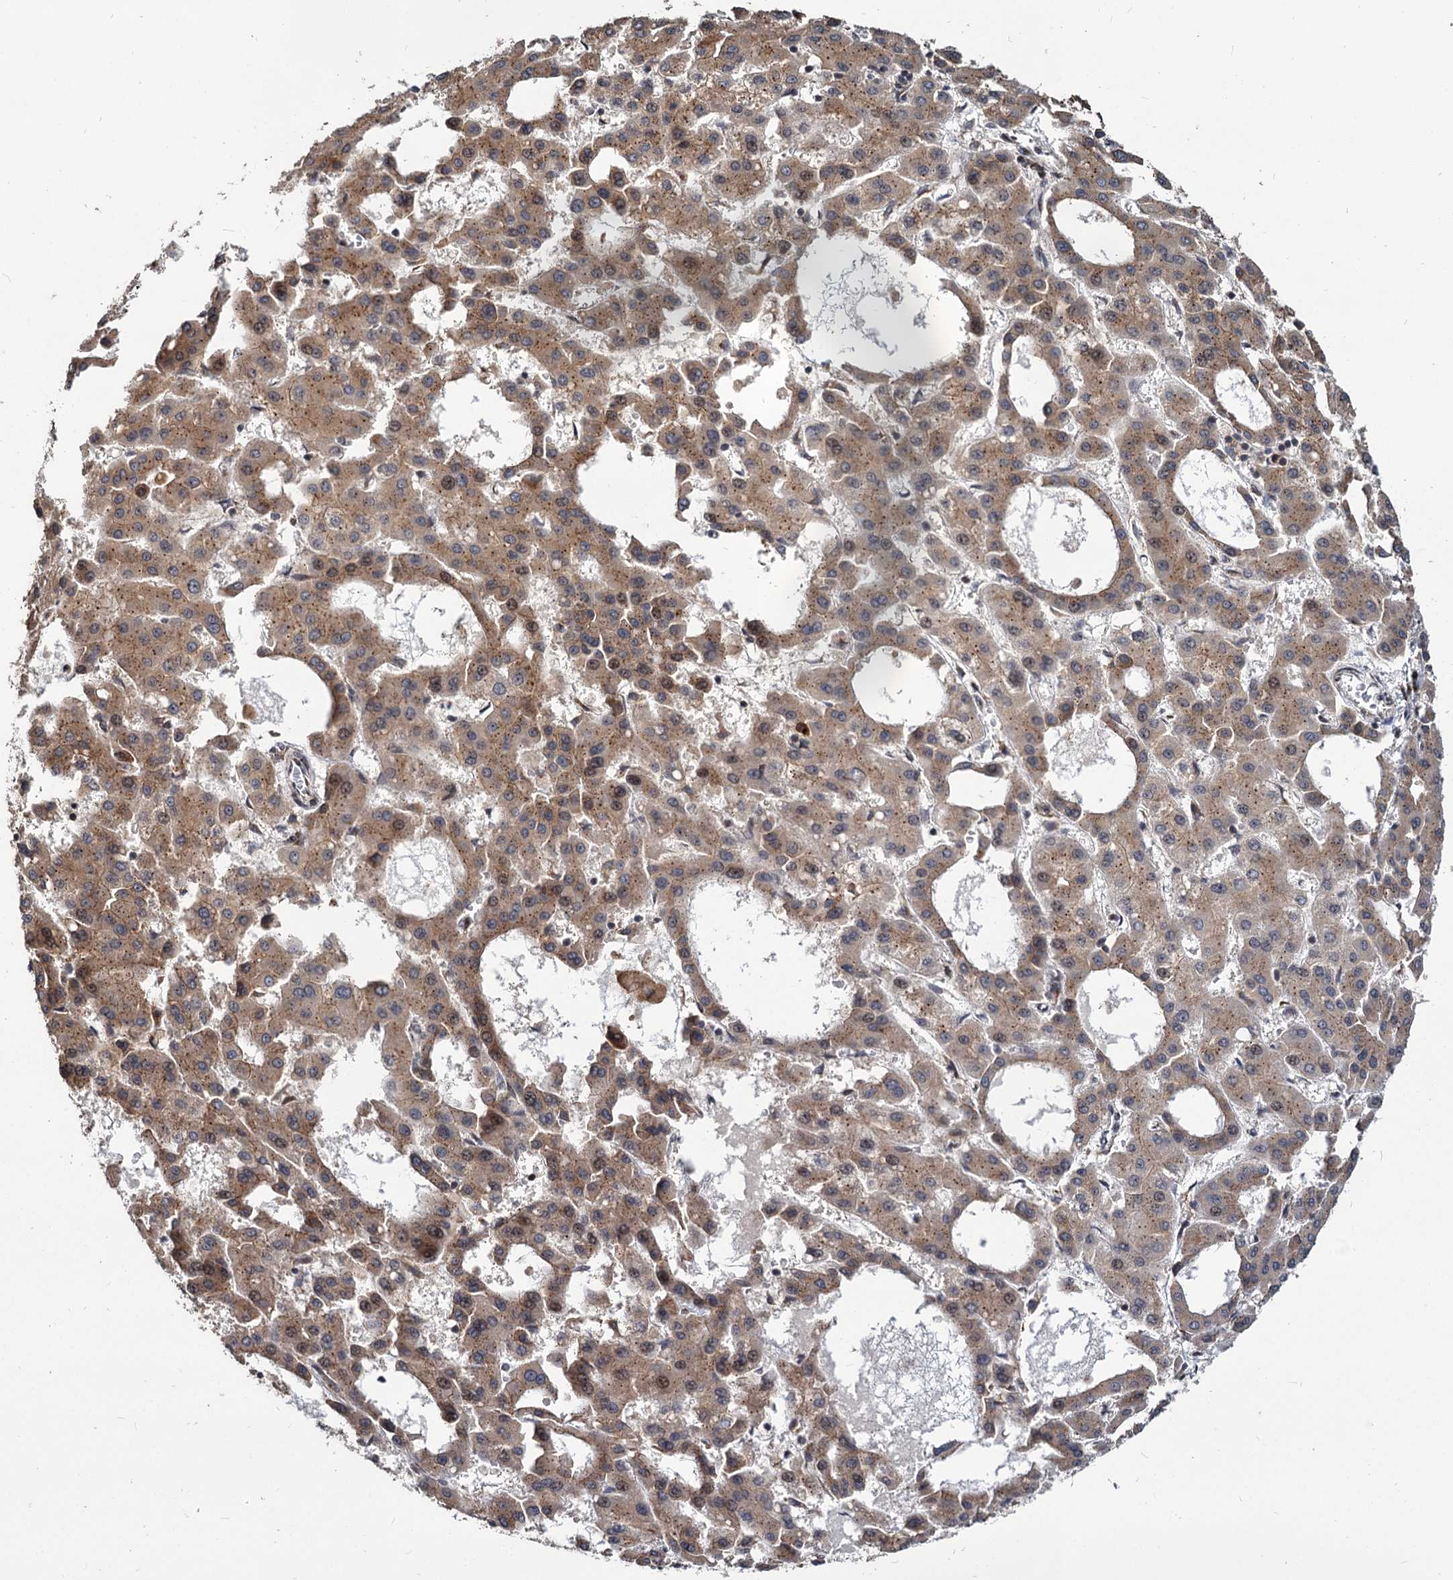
{"staining": {"intensity": "moderate", "quantity": ">75%", "location": "cytoplasmic/membranous,nuclear"}, "tissue": "liver cancer", "cell_type": "Tumor cells", "image_type": "cancer", "snomed": [{"axis": "morphology", "description": "Carcinoma, Hepatocellular, NOS"}, {"axis": "topography", "description": "Liver"}], "caption": "A micrograph of hepatocellular carcinoma (liver) stained for a protein exhibits moderate cytoplasmic/membranous and nuclear brown staining in tumor cells. The staining was performed using DAB, with brown indicating positive protein expression. Nuclei are stained blue with hematoxylin.", "gene": "SAAL1", "patient": {"sex": "male", "age": 47}}